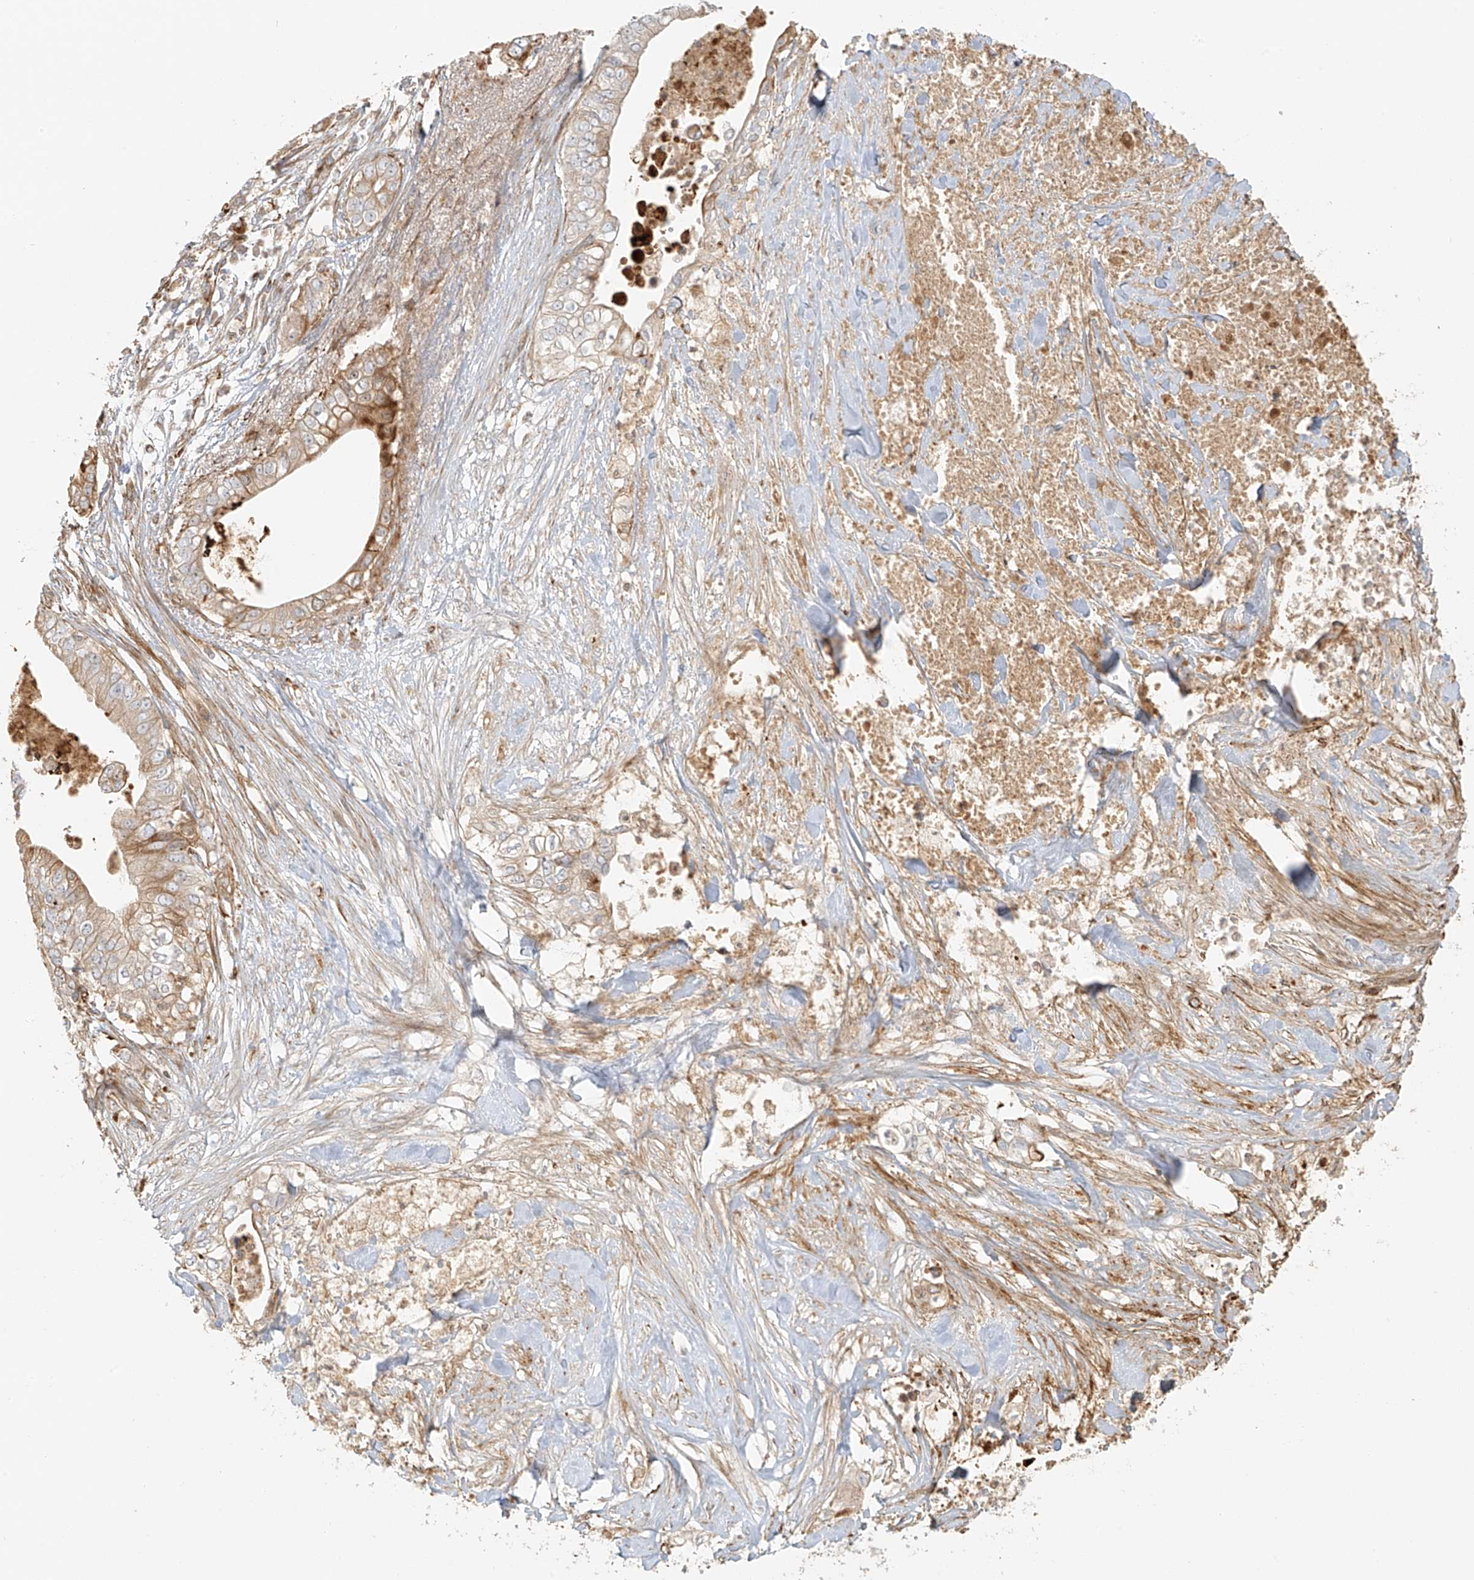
{"staining": {"intensity": "moderate", "quantity": "<25%", "location": "cytoplasmic/membranous"}, "tissue": "pancreatic cancer", "cell_type": "Tumor cells", "image_type": "cancer", "snomed": [{"axis": "morphology", "description": "Adenocarcinoma, NOS"}, {"axis": "topography", "description": "Pancreas"}], "caption": "Protein staining shows moderate cytoplasmic/membranous expression in about <25% of tumor cells in pancreatic cancer.", "gene": "MIPEP", "patient": {"sex": "female", "age": 78}}